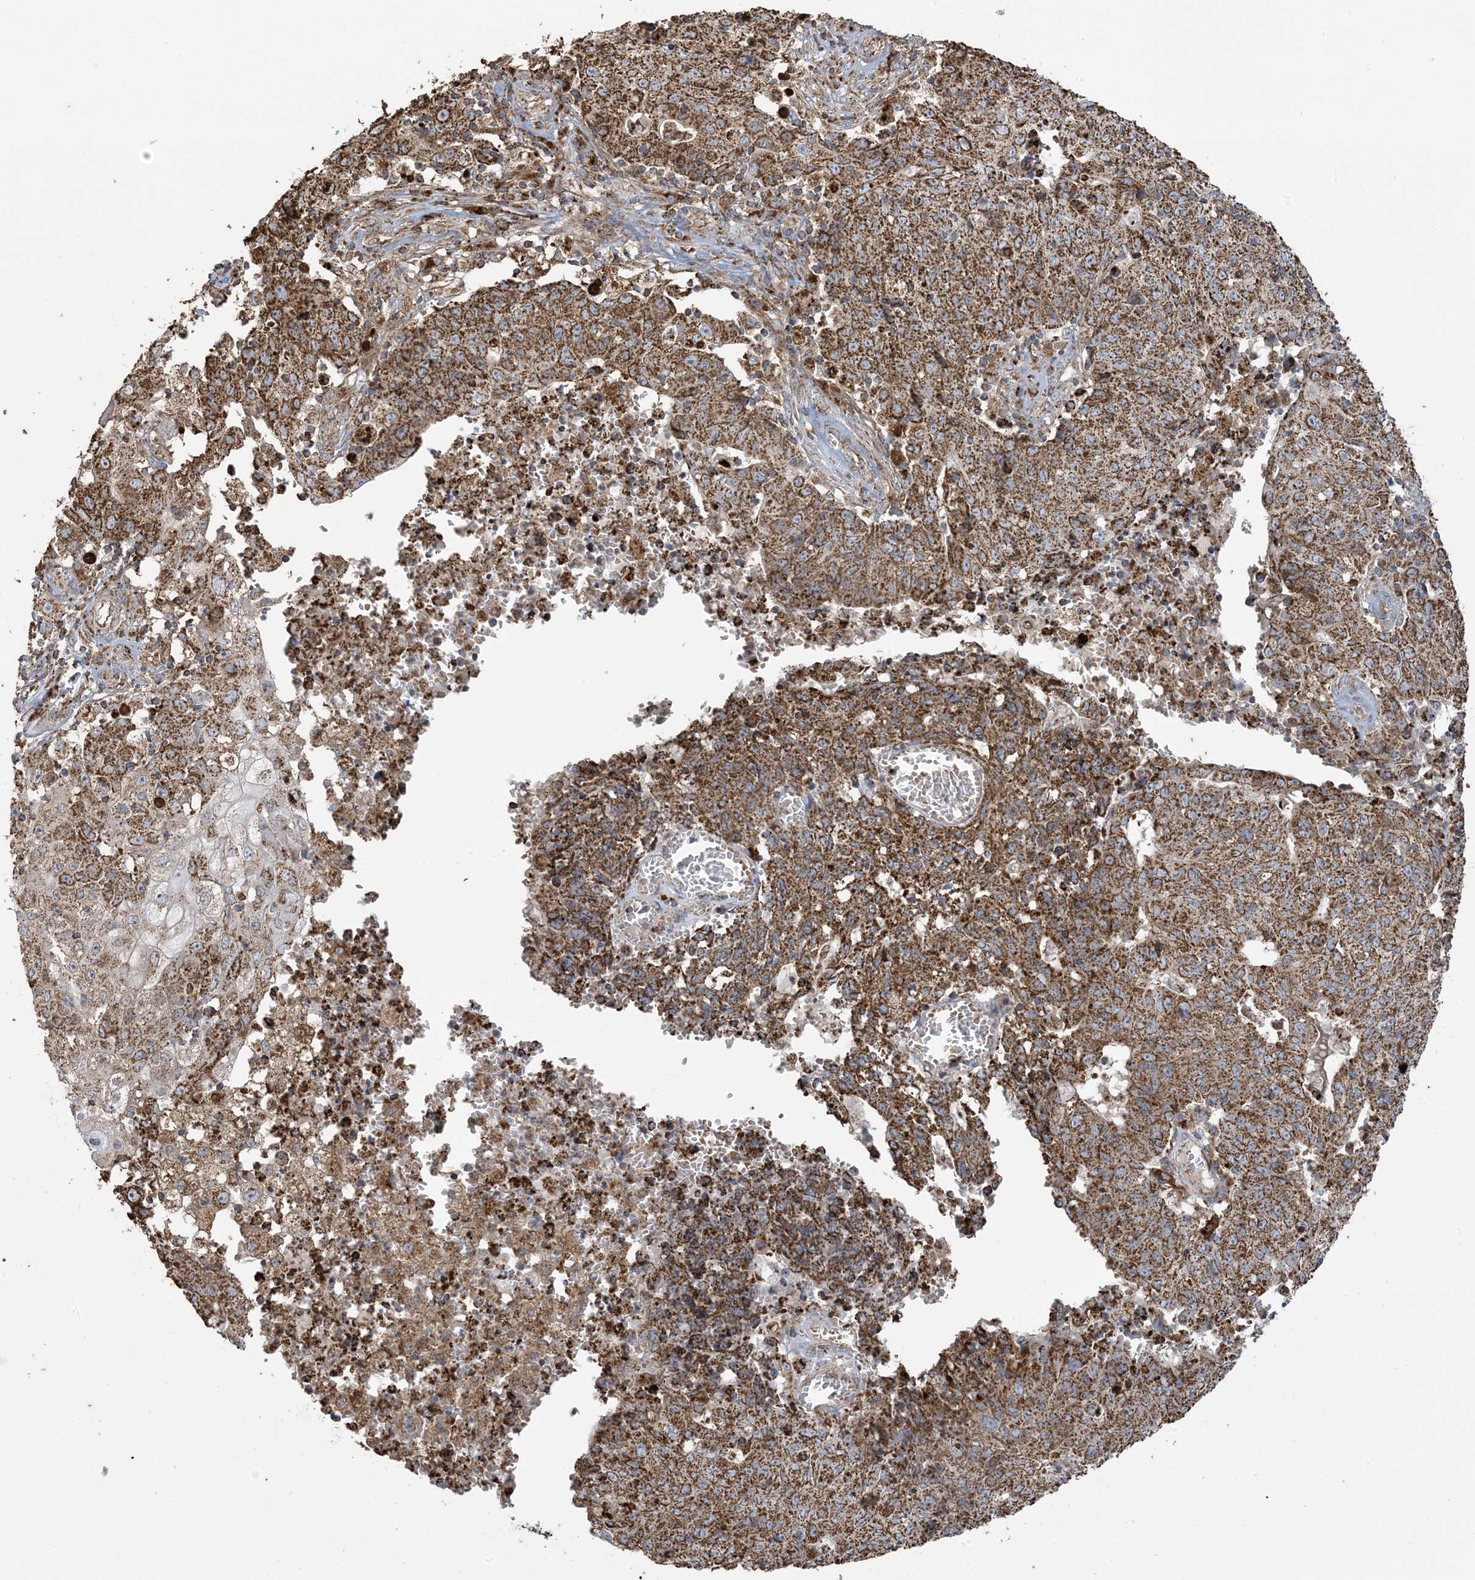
{"staining": {"intensity": "moderate", "quantity": ">75%", "location": "cytoplasmic/membranous"}, "tissue": "ovarian cancer", "cell_type": "Tumor cells", "image_type": "cancer", "snomed": [{"axis": "morphology", "description": "Carcinoma, endometroid"}, {"axis": "topography", "description": "Ovary"}], "caption": "Immunohistochemistry micrograph of neoplastic tissue: human ovarian endometroid carcinoma stained using immunohistochemistry exhibits medium levels of moderate protein expression localized specifically in the cytoplasmic/membranous of tumor cells, appearing as a cytoplasmic/membranous brown color.", "gene": "AGA", "patient": {"sex": "female", "age": 42}}